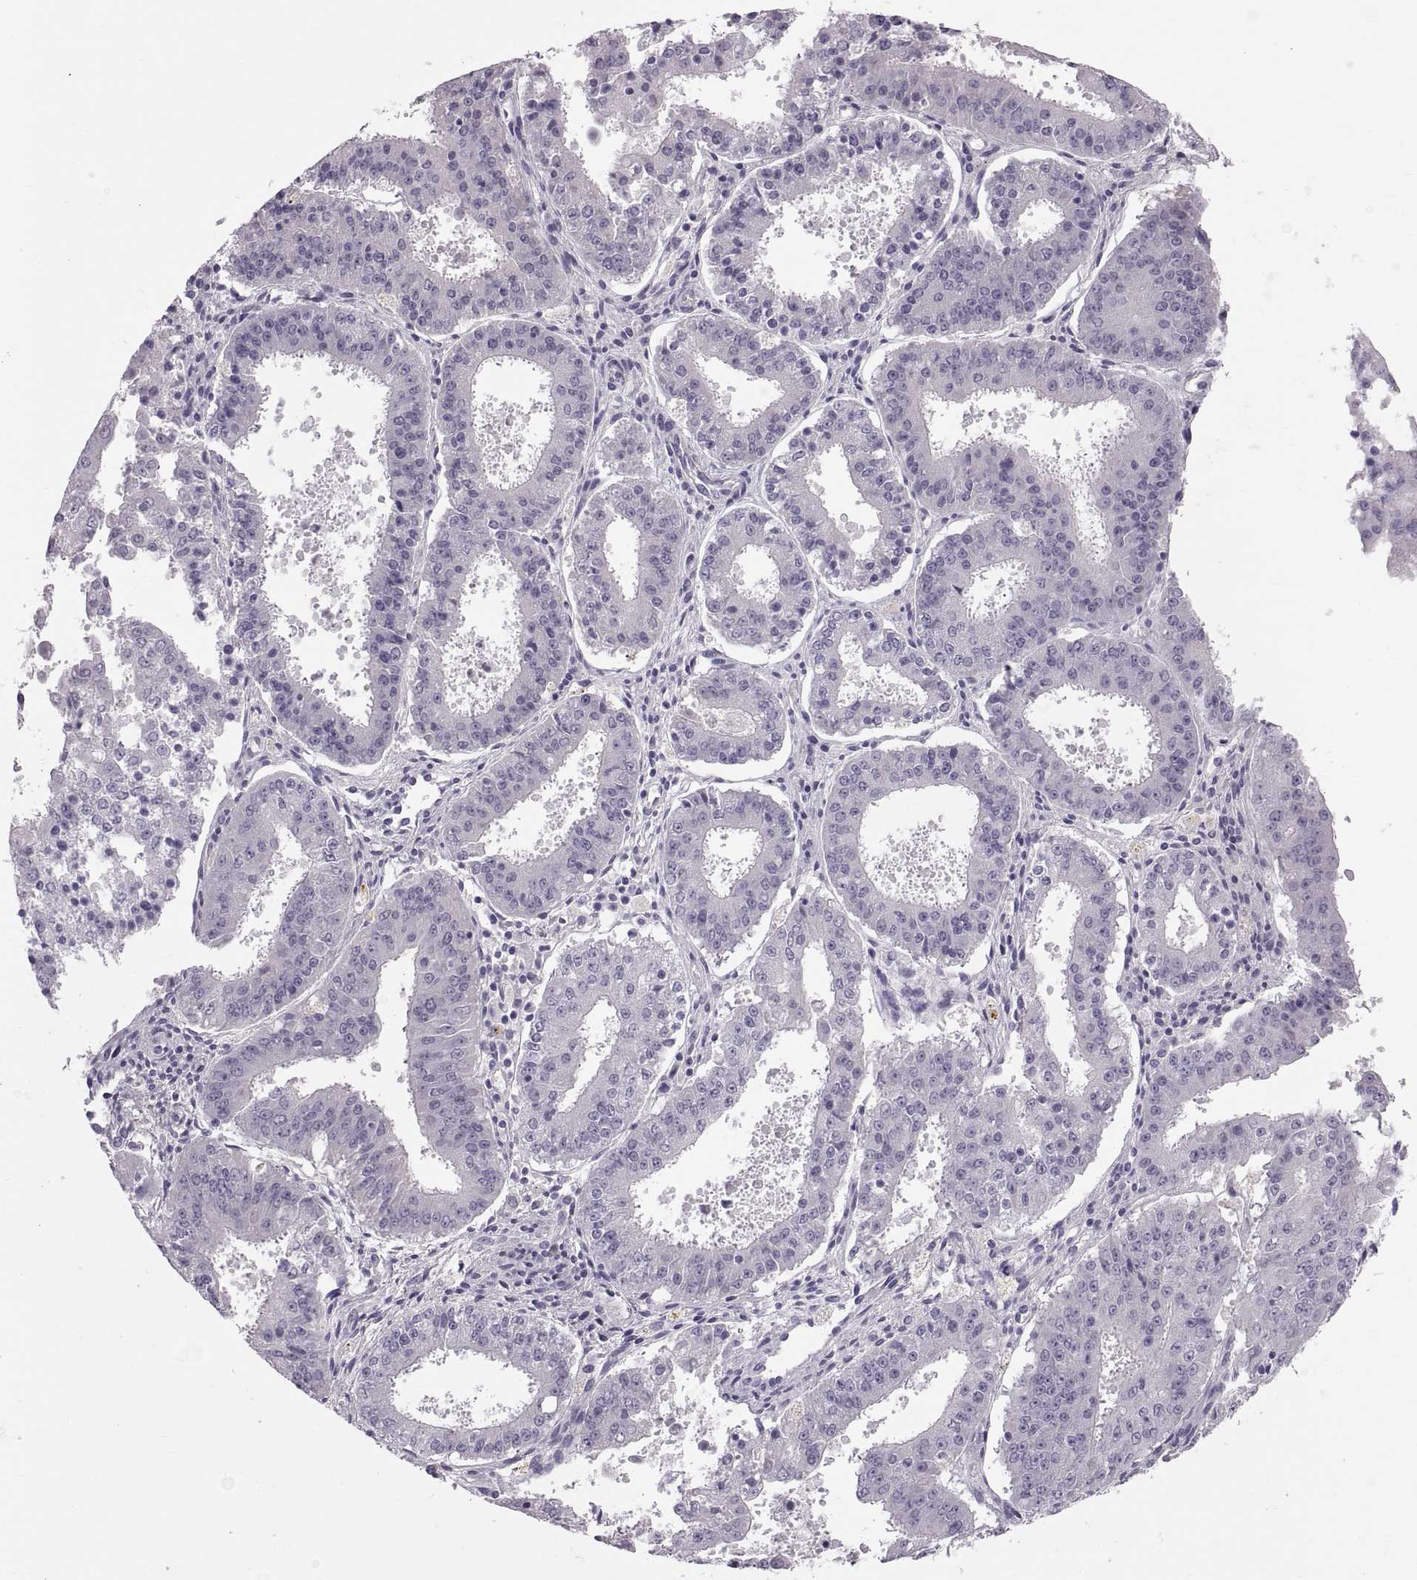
{"staining": {"intensity": "negative", "quantity": "none", "location": "none"}, "tissue": "ovarian cancer", "cell_type": "Tumor cells", "image_type": "cancer", "snomed": [{"axis": "morphology", "description": "Carcinoma, endometroid"}, {"axis": "topography", "description": "Ovary"}], "caption": "An immunohistochemistry photomicrograph of ovarian cancer is shown. There is no staining in tumor cells of ovarian cancer.", "gene": "WFDC8", "patient": {"sex": "female", "age": 42}}